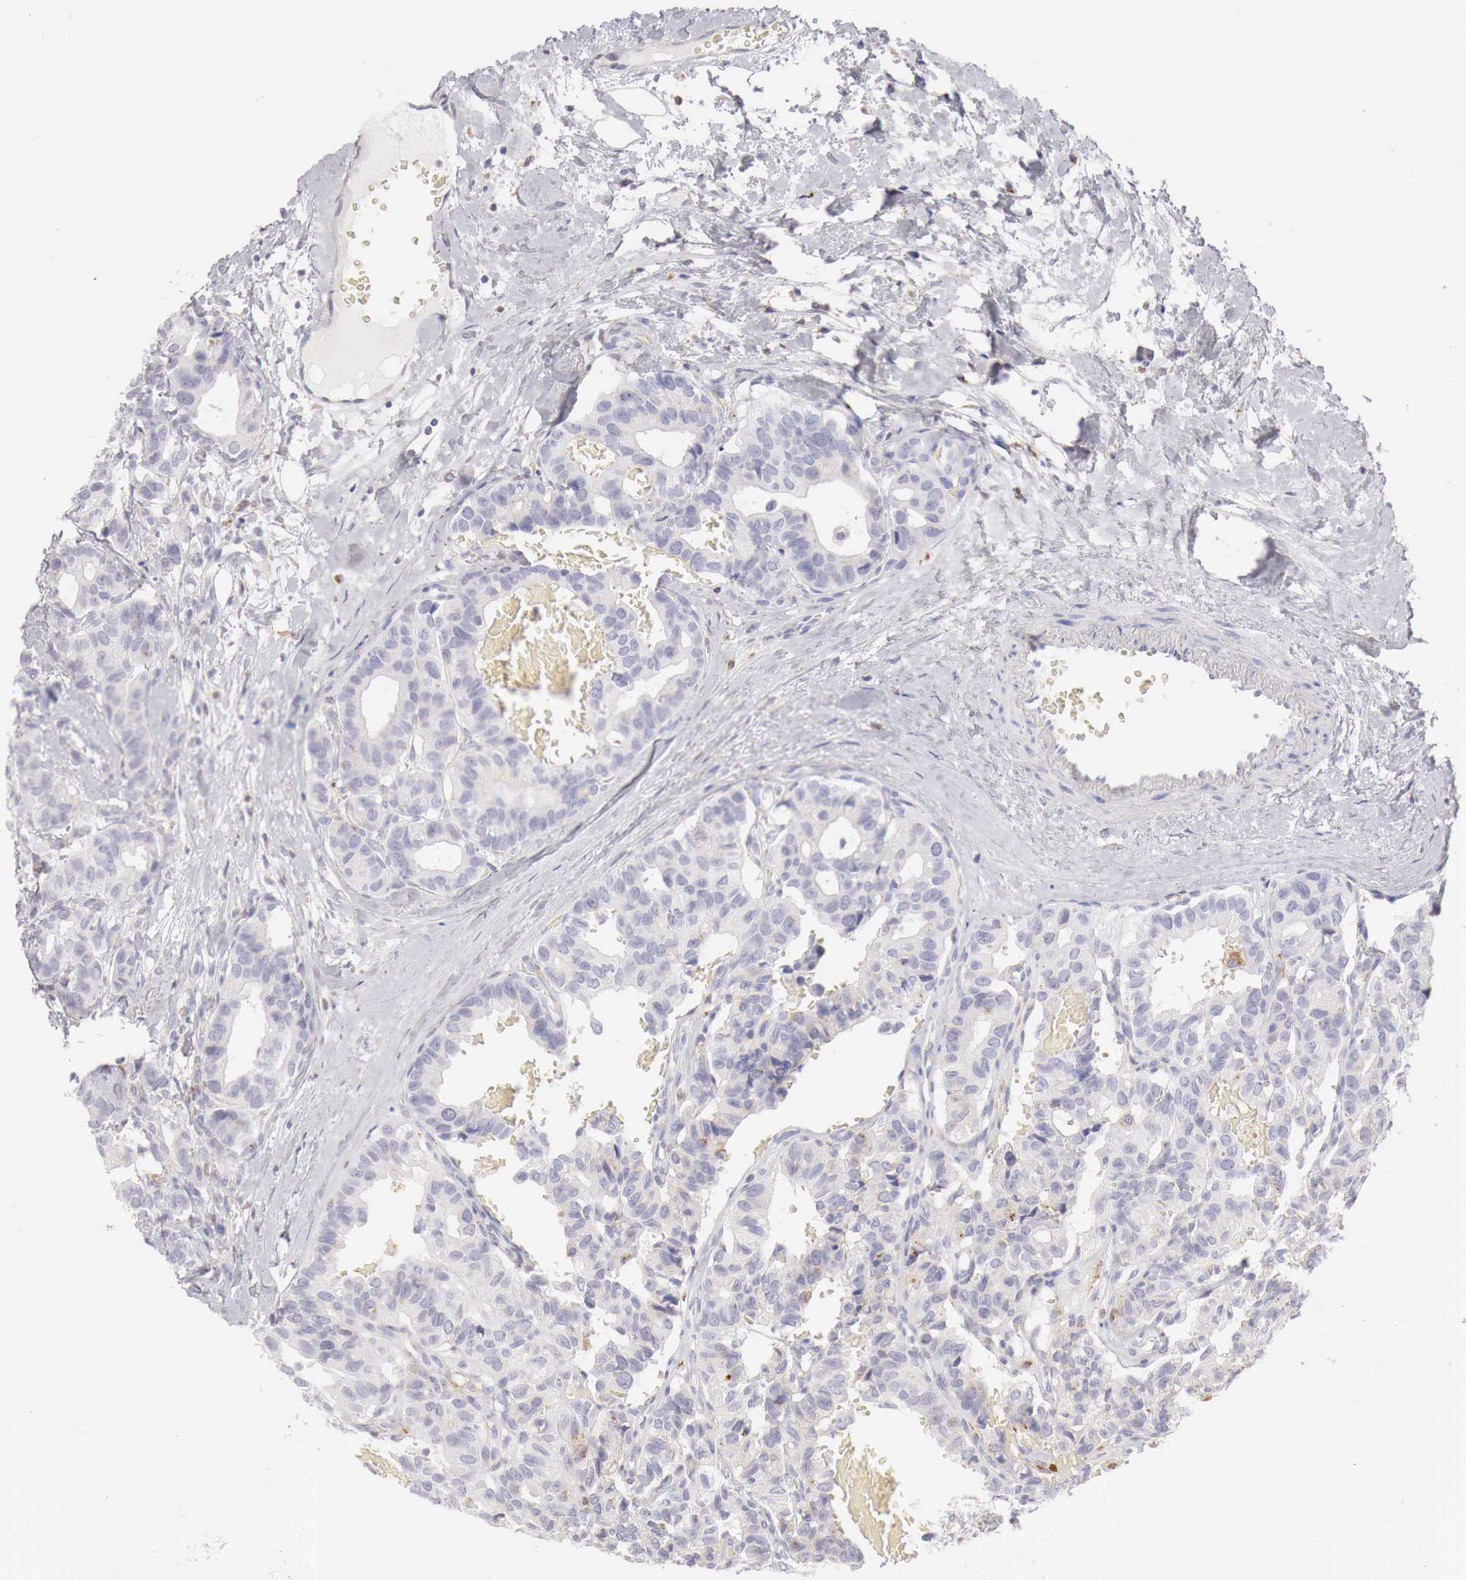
{"staining": {"intensity": "negative", "quantity": "none", "location": "none"}, "tissue": "breast cancer", "cell_type": "Tumor cells", "image_type": "cancer", "snomed": [{"axis": "morphology", "description": "Duct carcinoma"}, {"axis": "topography", "description": "Breast"}], "caption": "Tumor cells show no significant protein expression in breast intraductal carcinoma.", "gene": "GLA", "patient": {"sex": "female", "age": 69}}